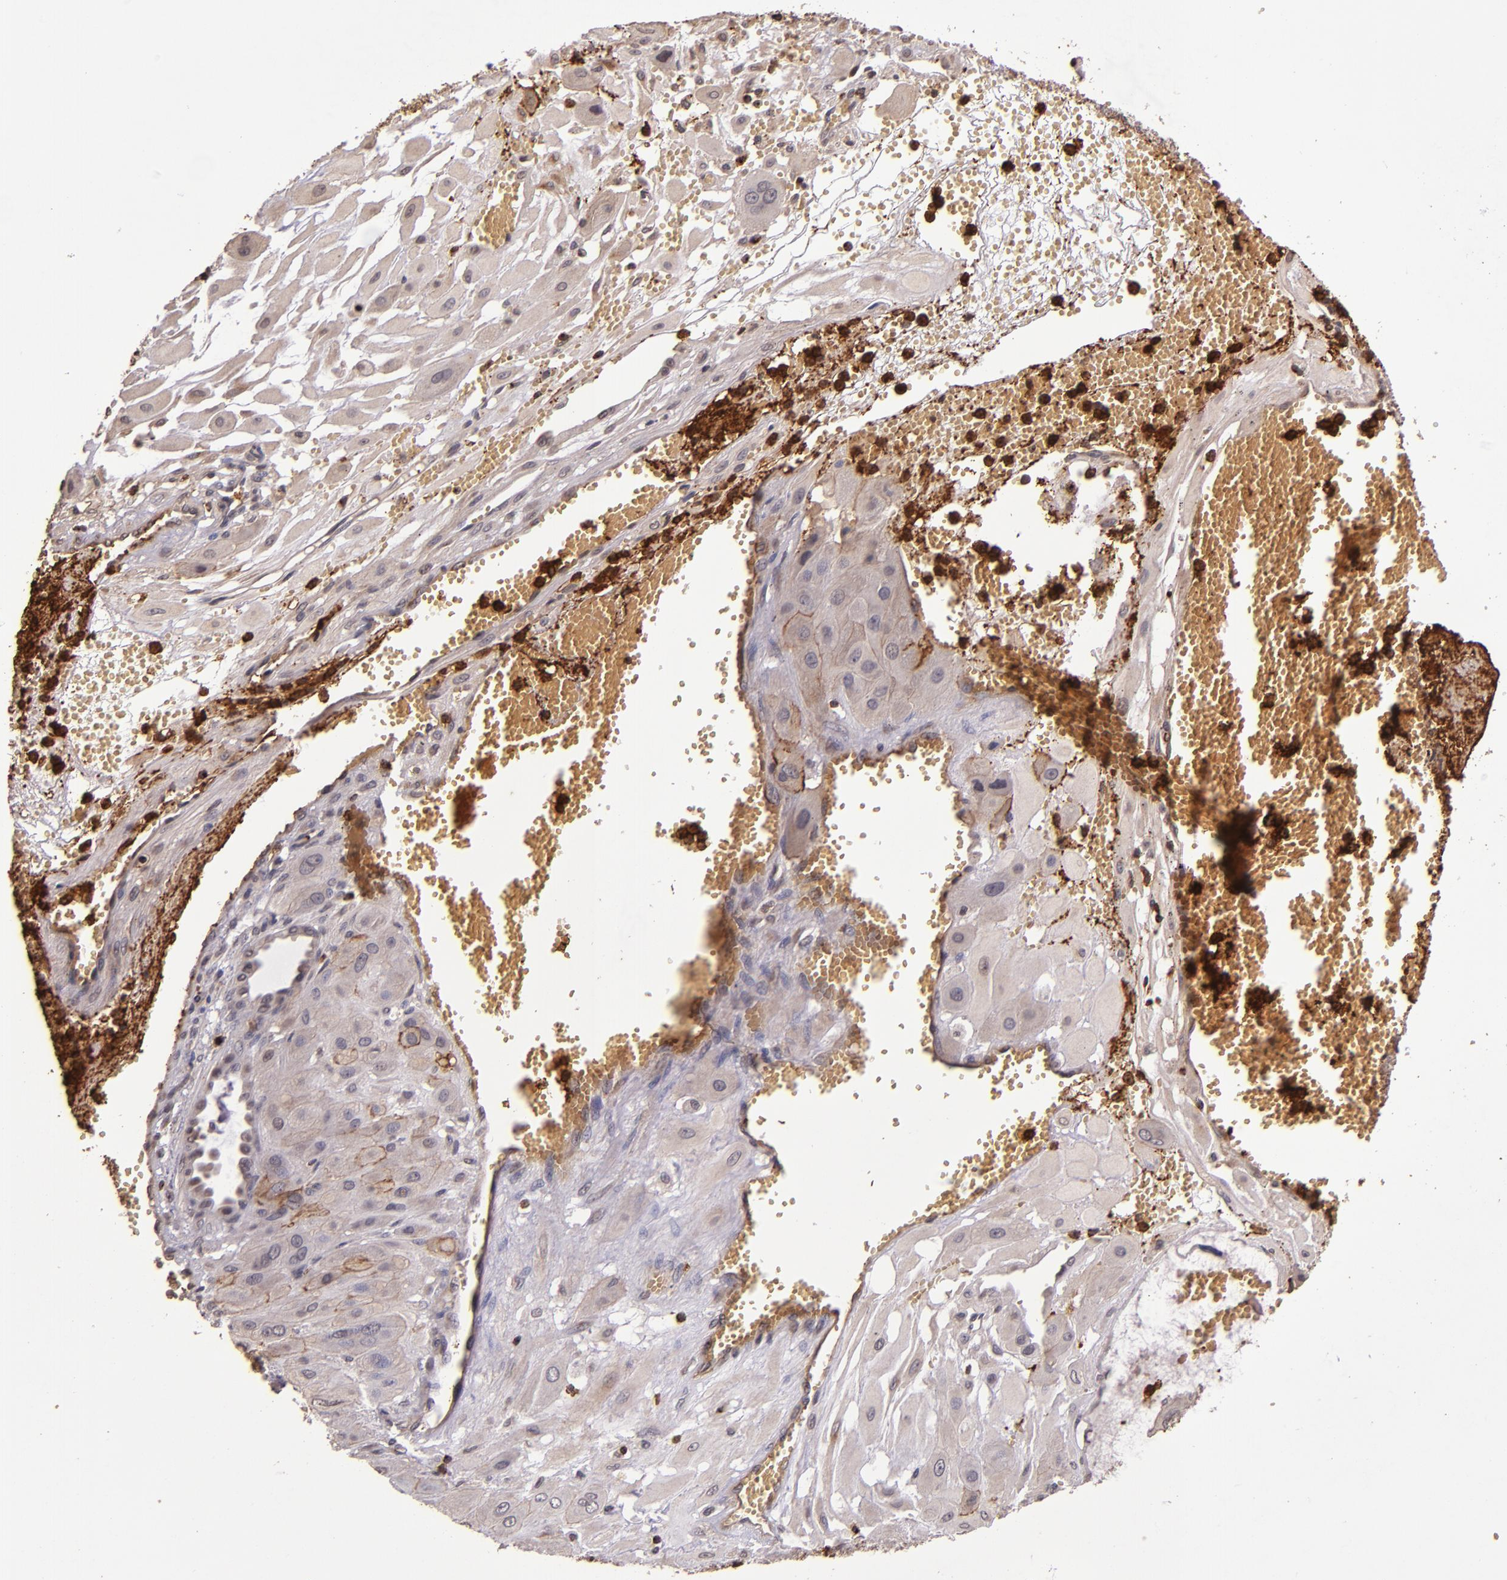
{"staining": {"intensity": "weak", "quantity": "25%-75%", "location": "cytoplasmic/membranous"}, "tissue": "cervical cancer", "cell_type": "Tumor cells", "image_type": "cancer", "snomed": [{"axis": "morphology", "description": "Squamous cell carcinoma, NOS"}, {"axis": "topography", "description": "Cervix"}], "caption": "Cervical cancer (squamous cell carcinoma) stained with DAB immunohistochemistry (IHC) demonstrates low levels of weak cytoplasmic/membranous expression in approximately 25%-75% of tumor cells.", "gene": "SLC2A3", "patient": {"sex": "female", "age": 34}}